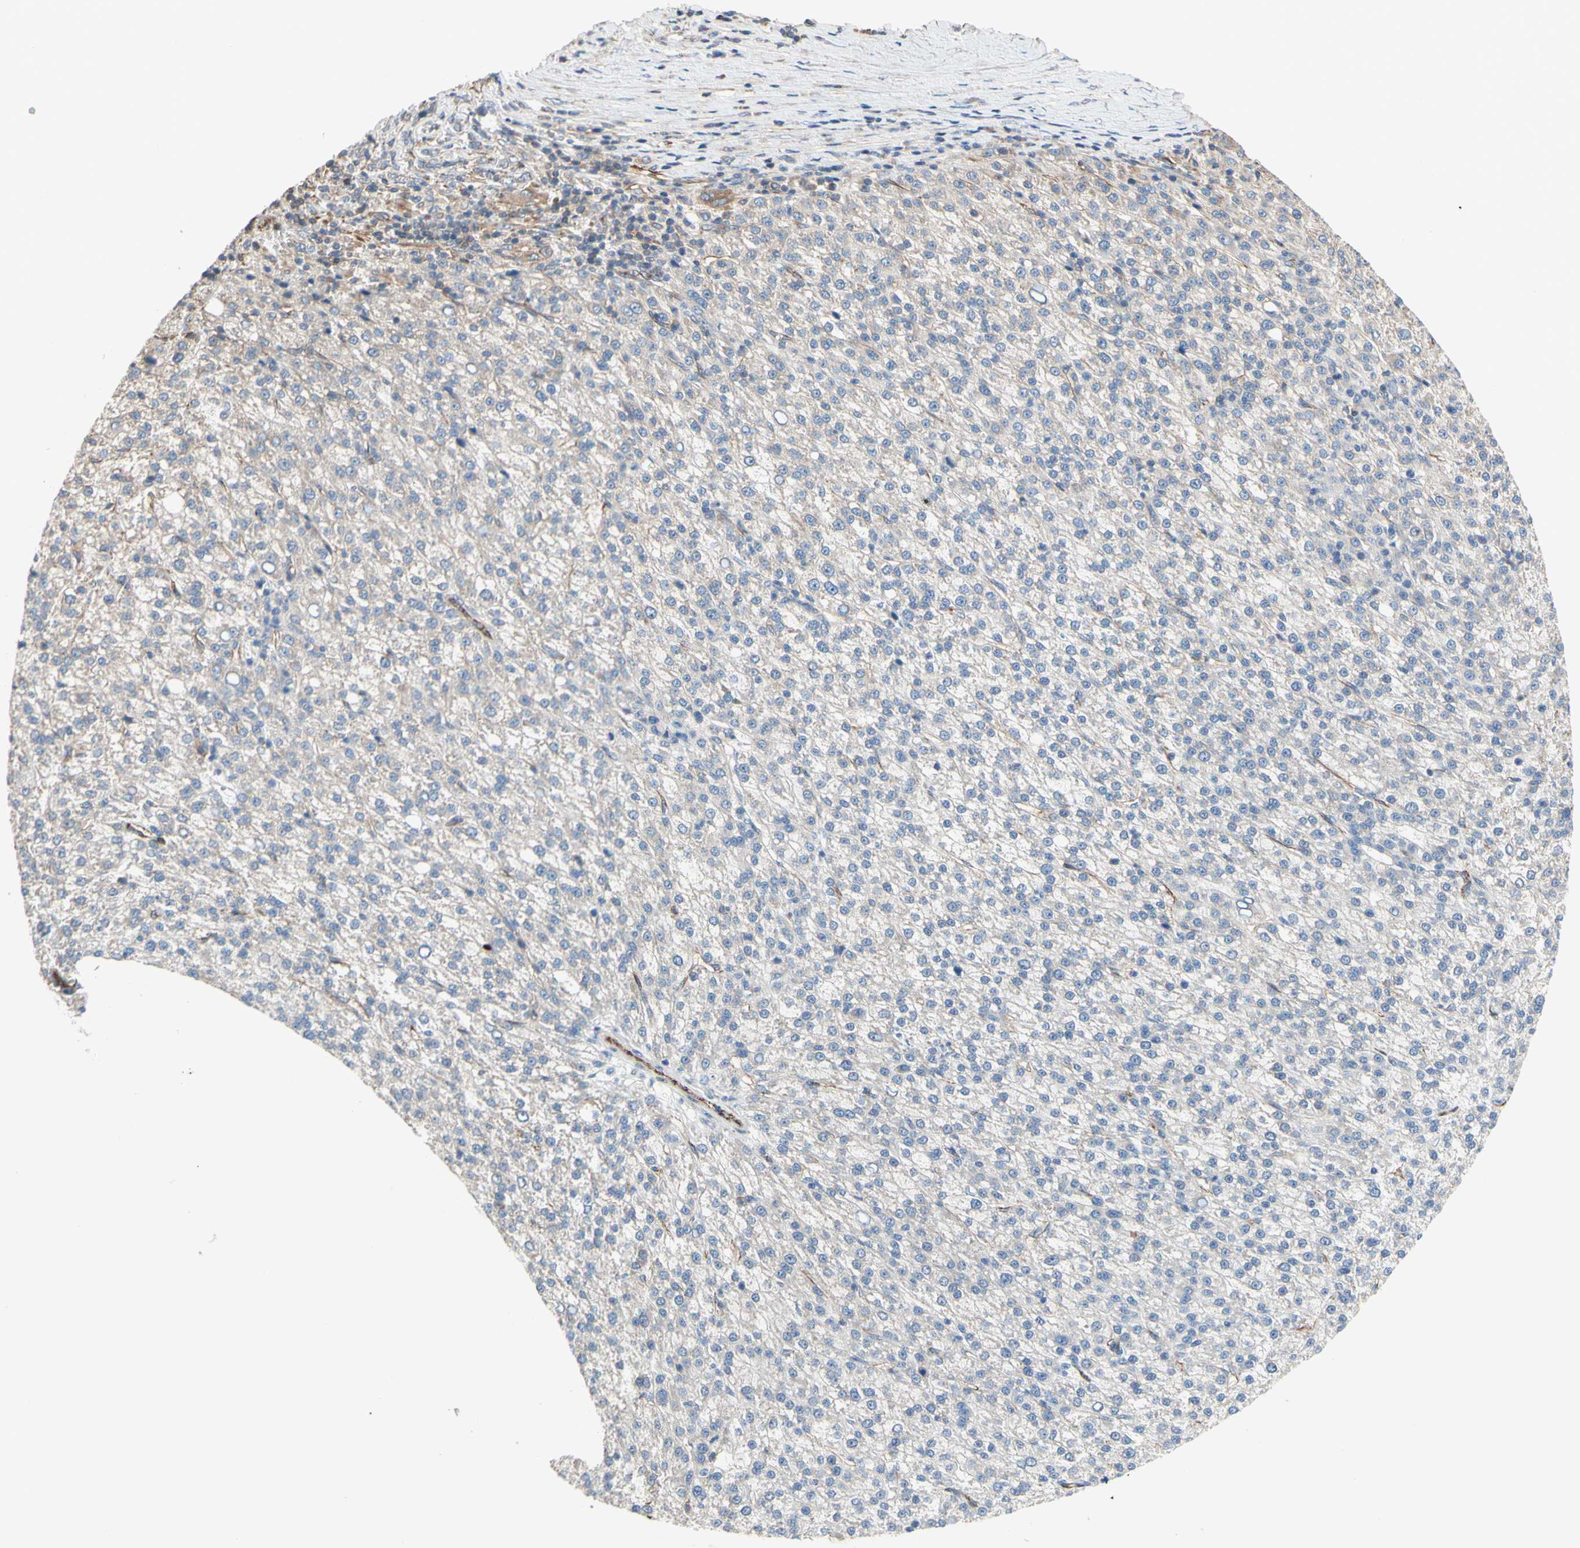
{"staining": {"intensity": "negative", "quantity": "none", "location": "none"}, "tissue": "liver cancer", "cell_type": "Tumor cells", "image_type": "cancer", "snomed": [{"axis": "morphology", "description": "Carcinoma, Hepatocellular, NOS"}, {"axis": "topography", "description": "Liver"}], "caption": "A micrograph of human liver cancer (hepatocellular carcinoma) is negative for staining in tumor cells.", "gene": "TRAF2", "patient": {"sex": "female", "age": 58}}